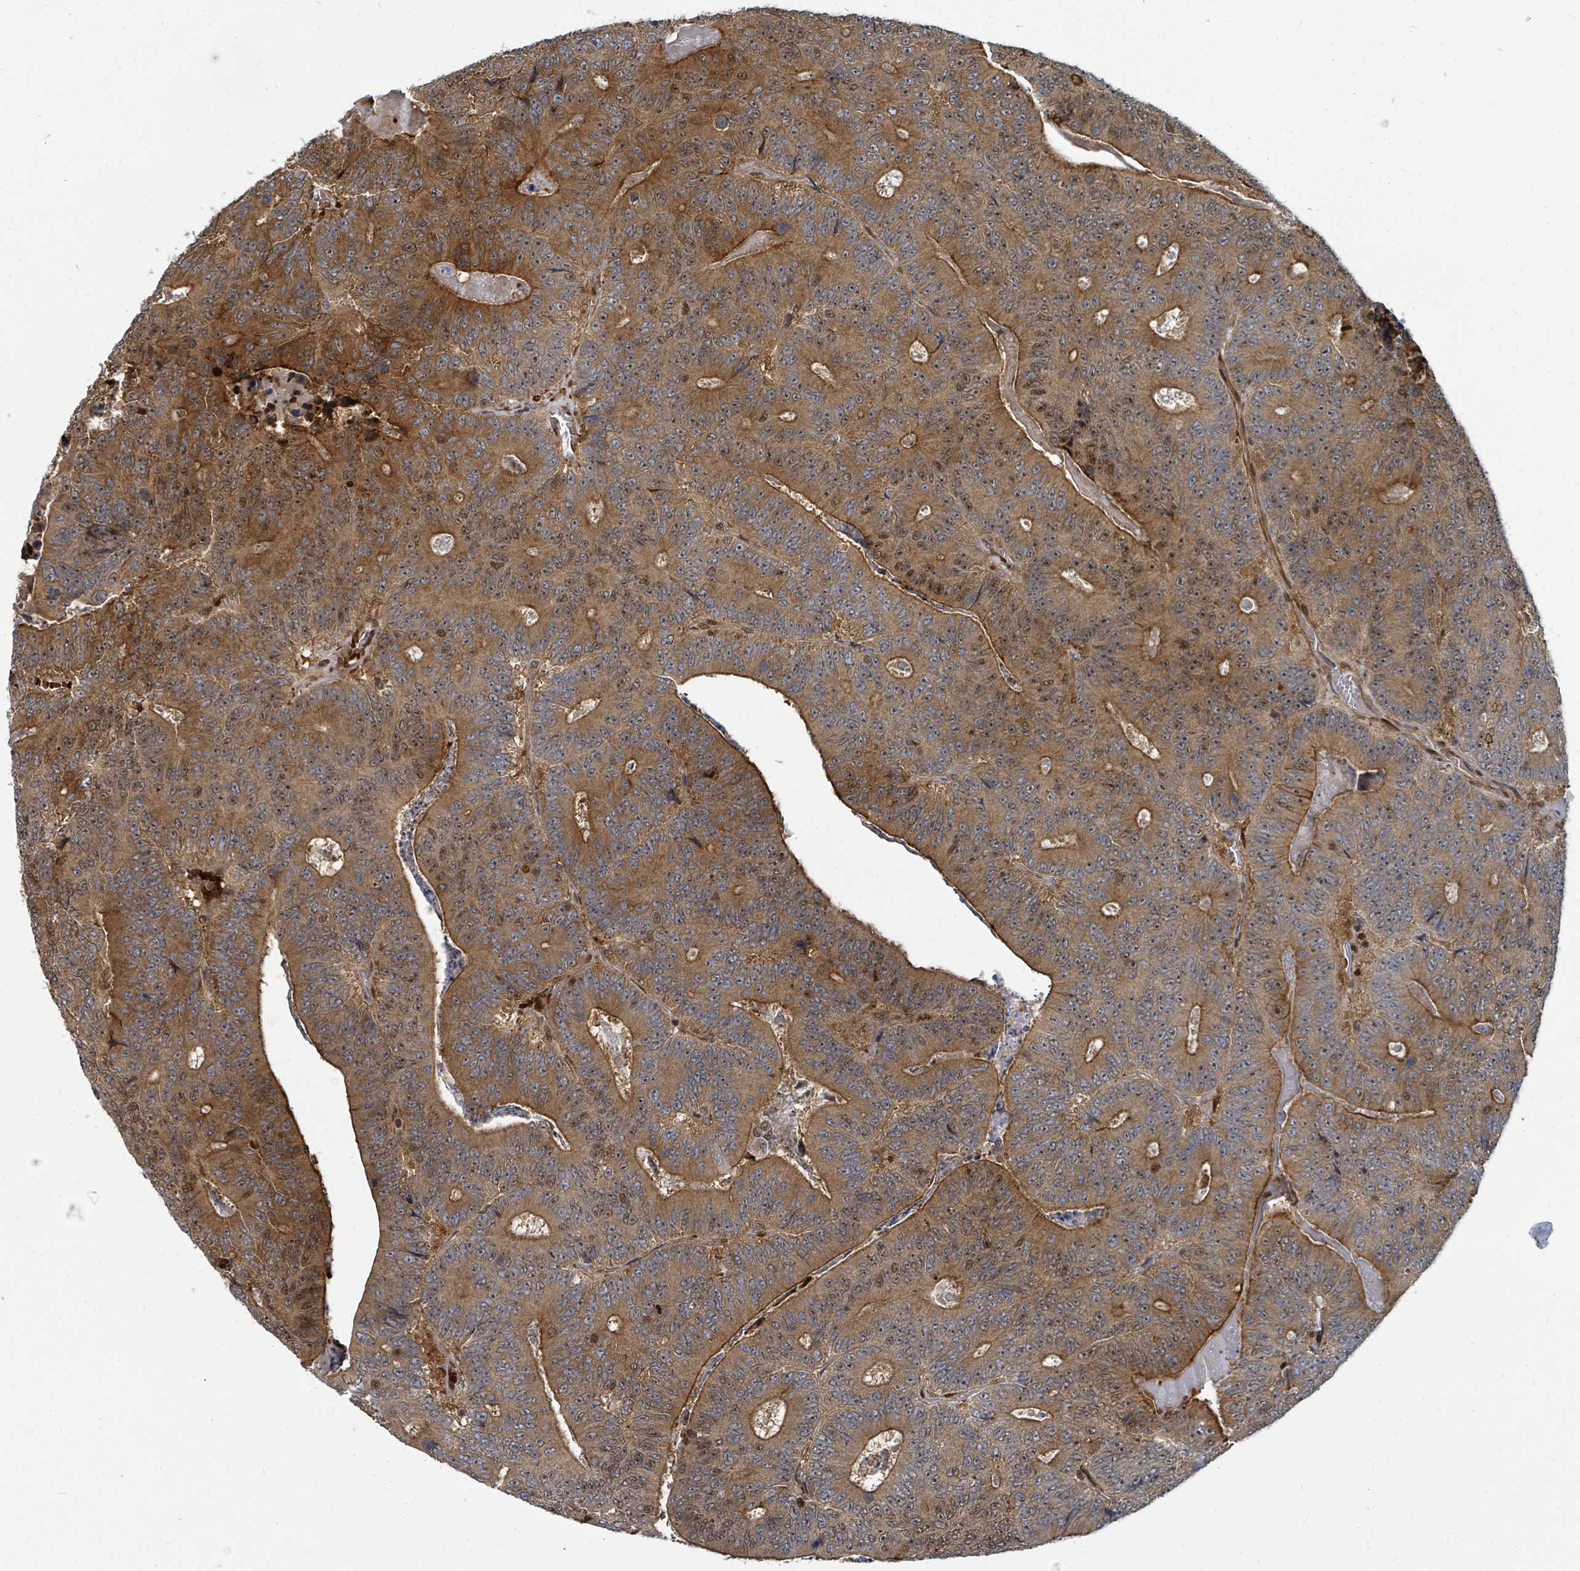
{"staining": {"intensity": "moderate", "quantity": ">75%", "location": "cytoplasmic/membranous"}, "tissue": "colorectal cancer", "cell_type": "Tumor cells", "image_type": "cancer", "snomed": [{"axis": "morphology", "description": "Adenocarcinoma, NOS"}, {"axis": "topography", "description": "Colon"}], "caption": "Adenocarcinoma (colorectal) stained with a protein marker reveals moderate staining in tumor cells.", "gene": "TRDMT1", "patient": {"sex": "male", "age": 83}}